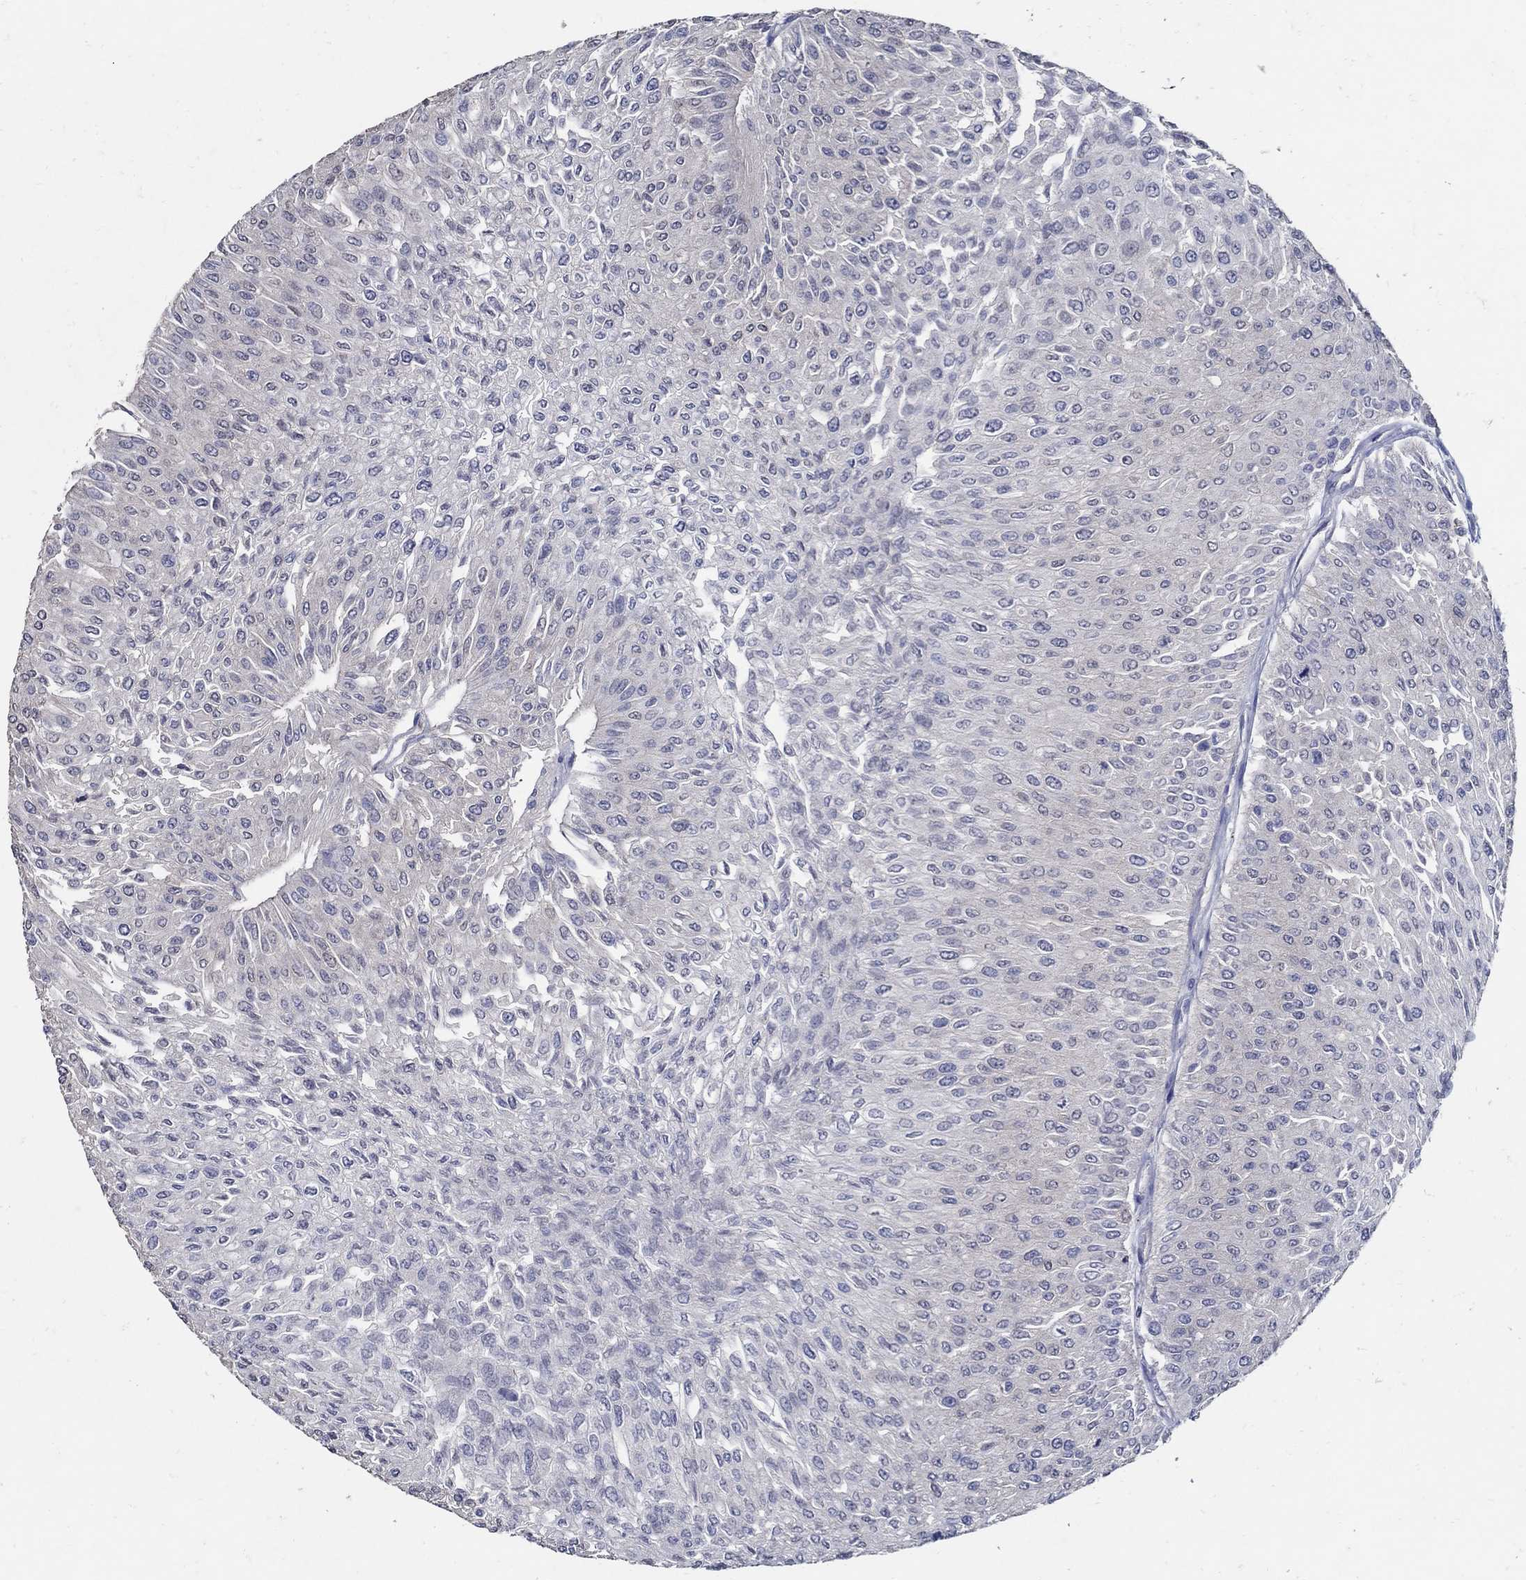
{"staining": {"intensity": "negative", "quantity": "none", "location": "none"}, "tissue": "urothelial cancer", "cell_type": "Tumor cells", "image_type": "cancer", "snomed": [{"axis": "morphology", "description": "Urothelial carcinoma, Low grade"}, {"axis": "topography", "description": "Urinary bladder"}], "caption": "An immunohistochemistry (IHC) histopathology image of low-grade urothelial carcinoma is shown. There is no staining in tumor cells of low-grade urothelial carcinoma.", "gene": "MTHFR", "patient": {"sex": "male", "age": 67}}